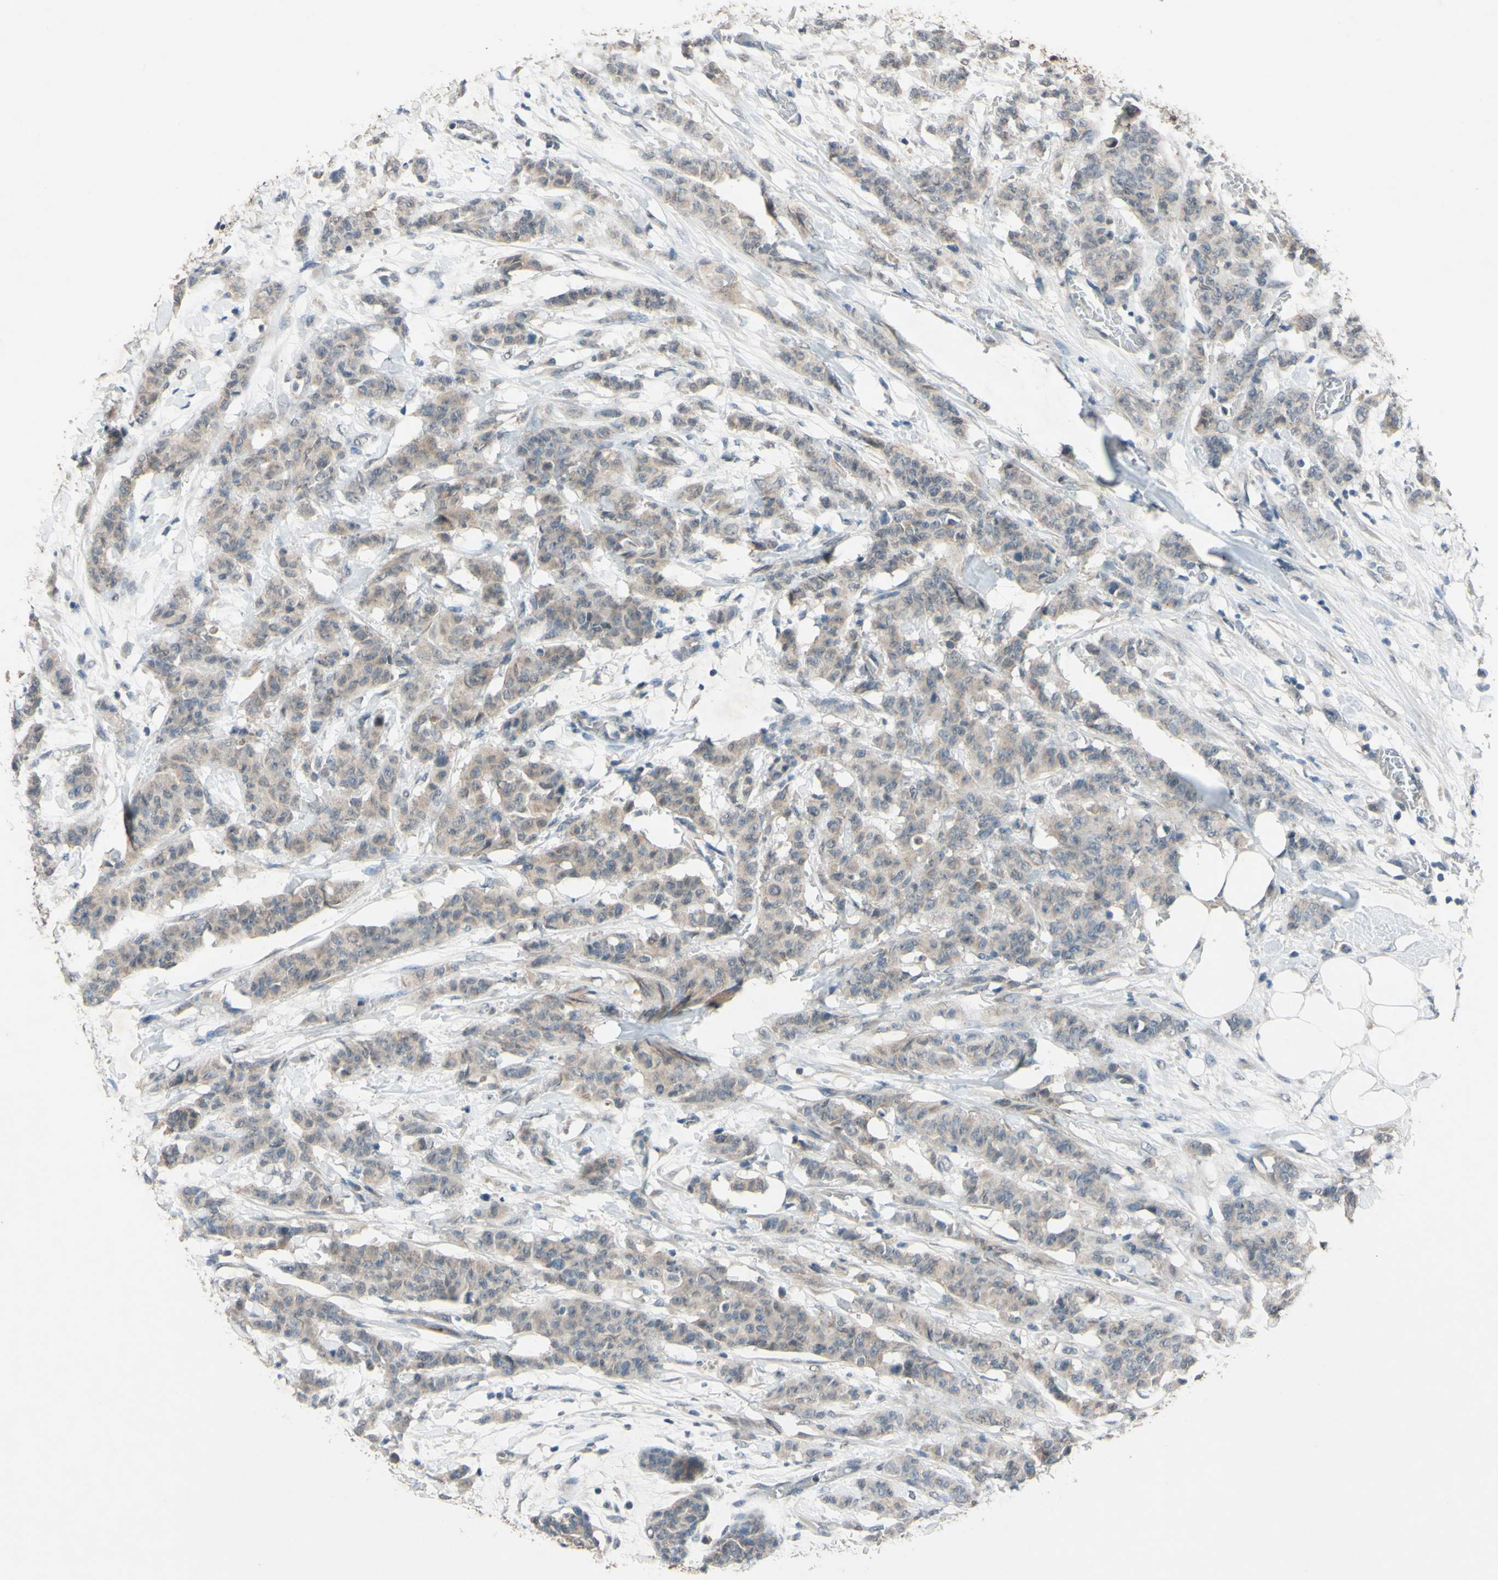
{"staining": {"intensity": "weak", "quantity": ">75%", "location": "cytoplasmic/membranous"}, "tissue": "breast cancer", "cell_type": "Tumor cells", "image_type": "cancer", "snomed": [{"axis": "morphology", "description": "Normal tissue, NOS"}, {"axis": "morphology", "description": "Duct carcinoma"}, {"axis": "topography", "description": "Breast"}], "caption": "Breast cancer (intraductal carcinoma) stained for a protein (brown) reveals weak cytoplasmic/membranous positive expression in approximately >75% of tumor cells.", "gene": "CDCP1", "patient": {"sex": "female", "age": 40}}